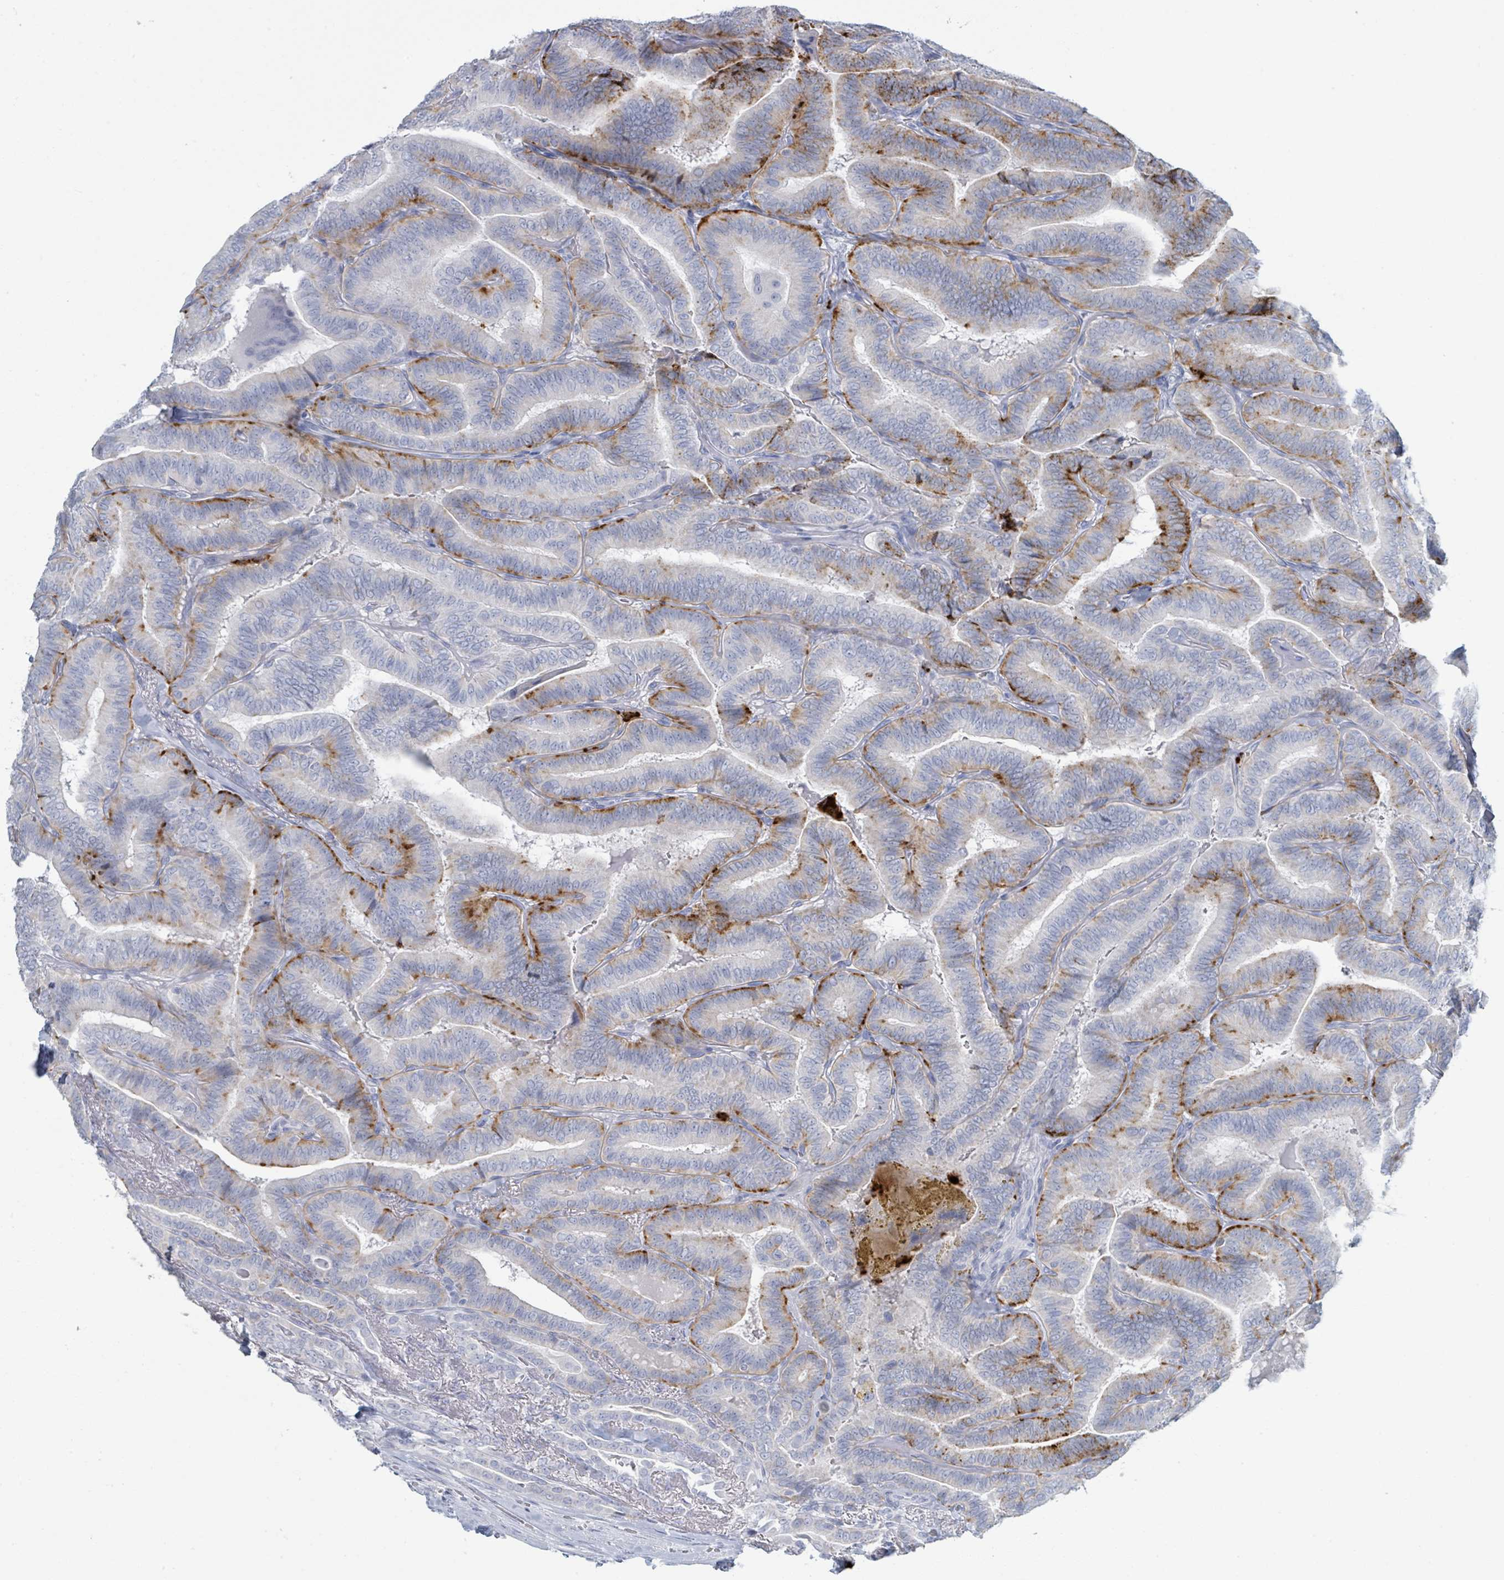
{"staining": {"intensity": "moderate", "quantity": "25%-75%", "location": "cytoplasmic/membranous"}, "tissue": "thyroid cancer", "cell_type": "Tumor cells", "image_type": "cancer", "snomed": [{"axis": "morphology", "description": "Papillary adenocarcinoma, NOS"}, {"axis": "topography", "description": "Thyroid gland"}], "caption": "Moderate cytoplasmic/membranous positivity for a protein is present in approximately 25%-75% of tumor cells of thyroid papillary adenocarcinoma using immunohistochemistry.", "gene": "DEFA4", "patient": {"sex": "male", "age": 61}}